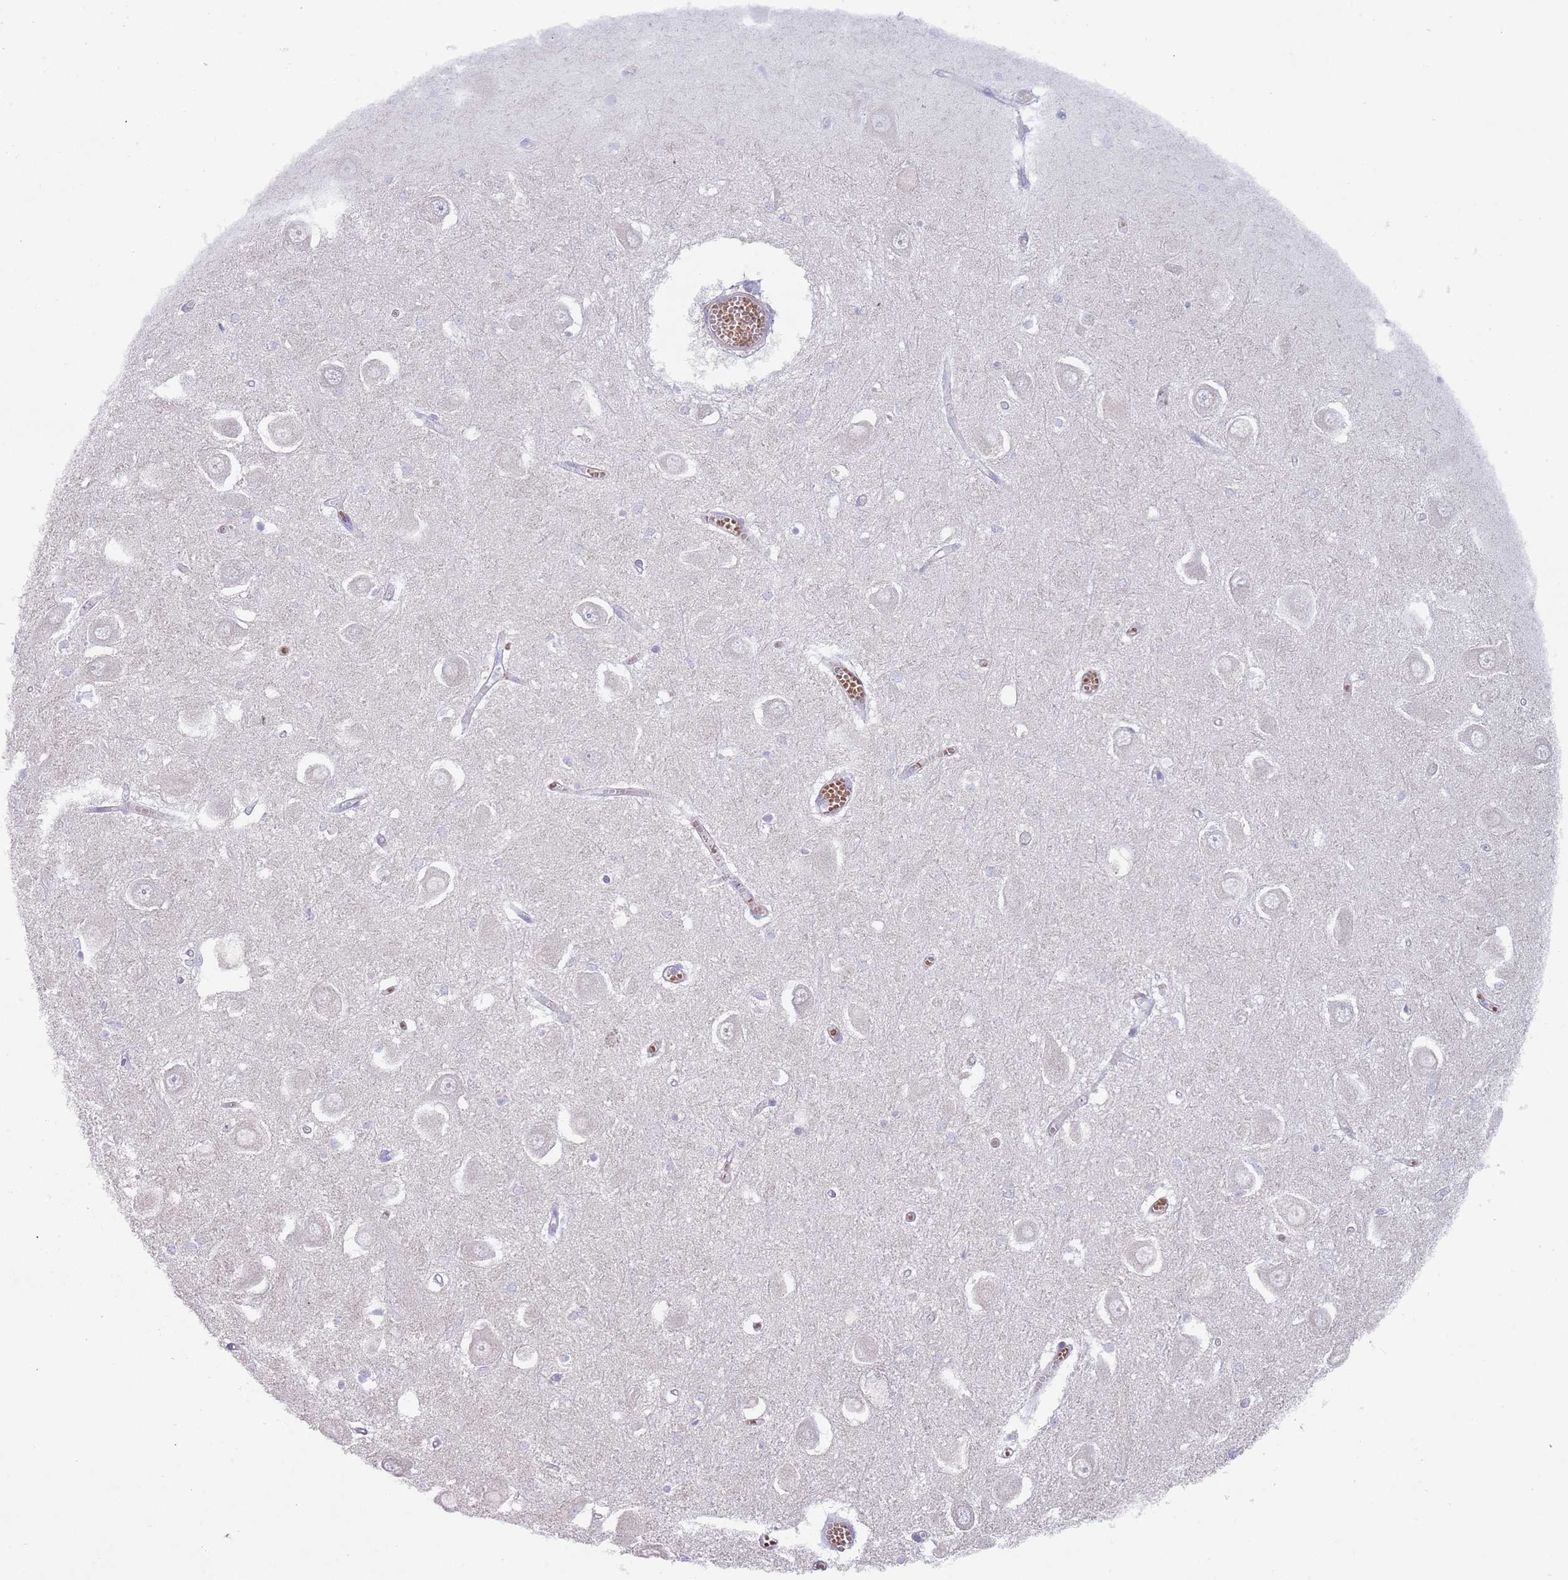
{"staining": {"intensity": "negative", "quantity": "none", "location": "none"}, "tissue": "hippocampus", "cell_type": "Glial cells", "image_type": "normal", "snomed": [{"axis": "morphology", "description": "Normal tissue, NOS"}, {"axis": "topography", "description": "Hippocampus"}], "caption": "Histopathology image shows no protein expression in glial cells of unremarkable hippocampus. (Stains: DAB IHC with hematoxylin counter stain, Microscopy: brightfield microscopy at high magnification).", "gene": "PRAC1", "patient": {"sex": "male", "age": 70}}